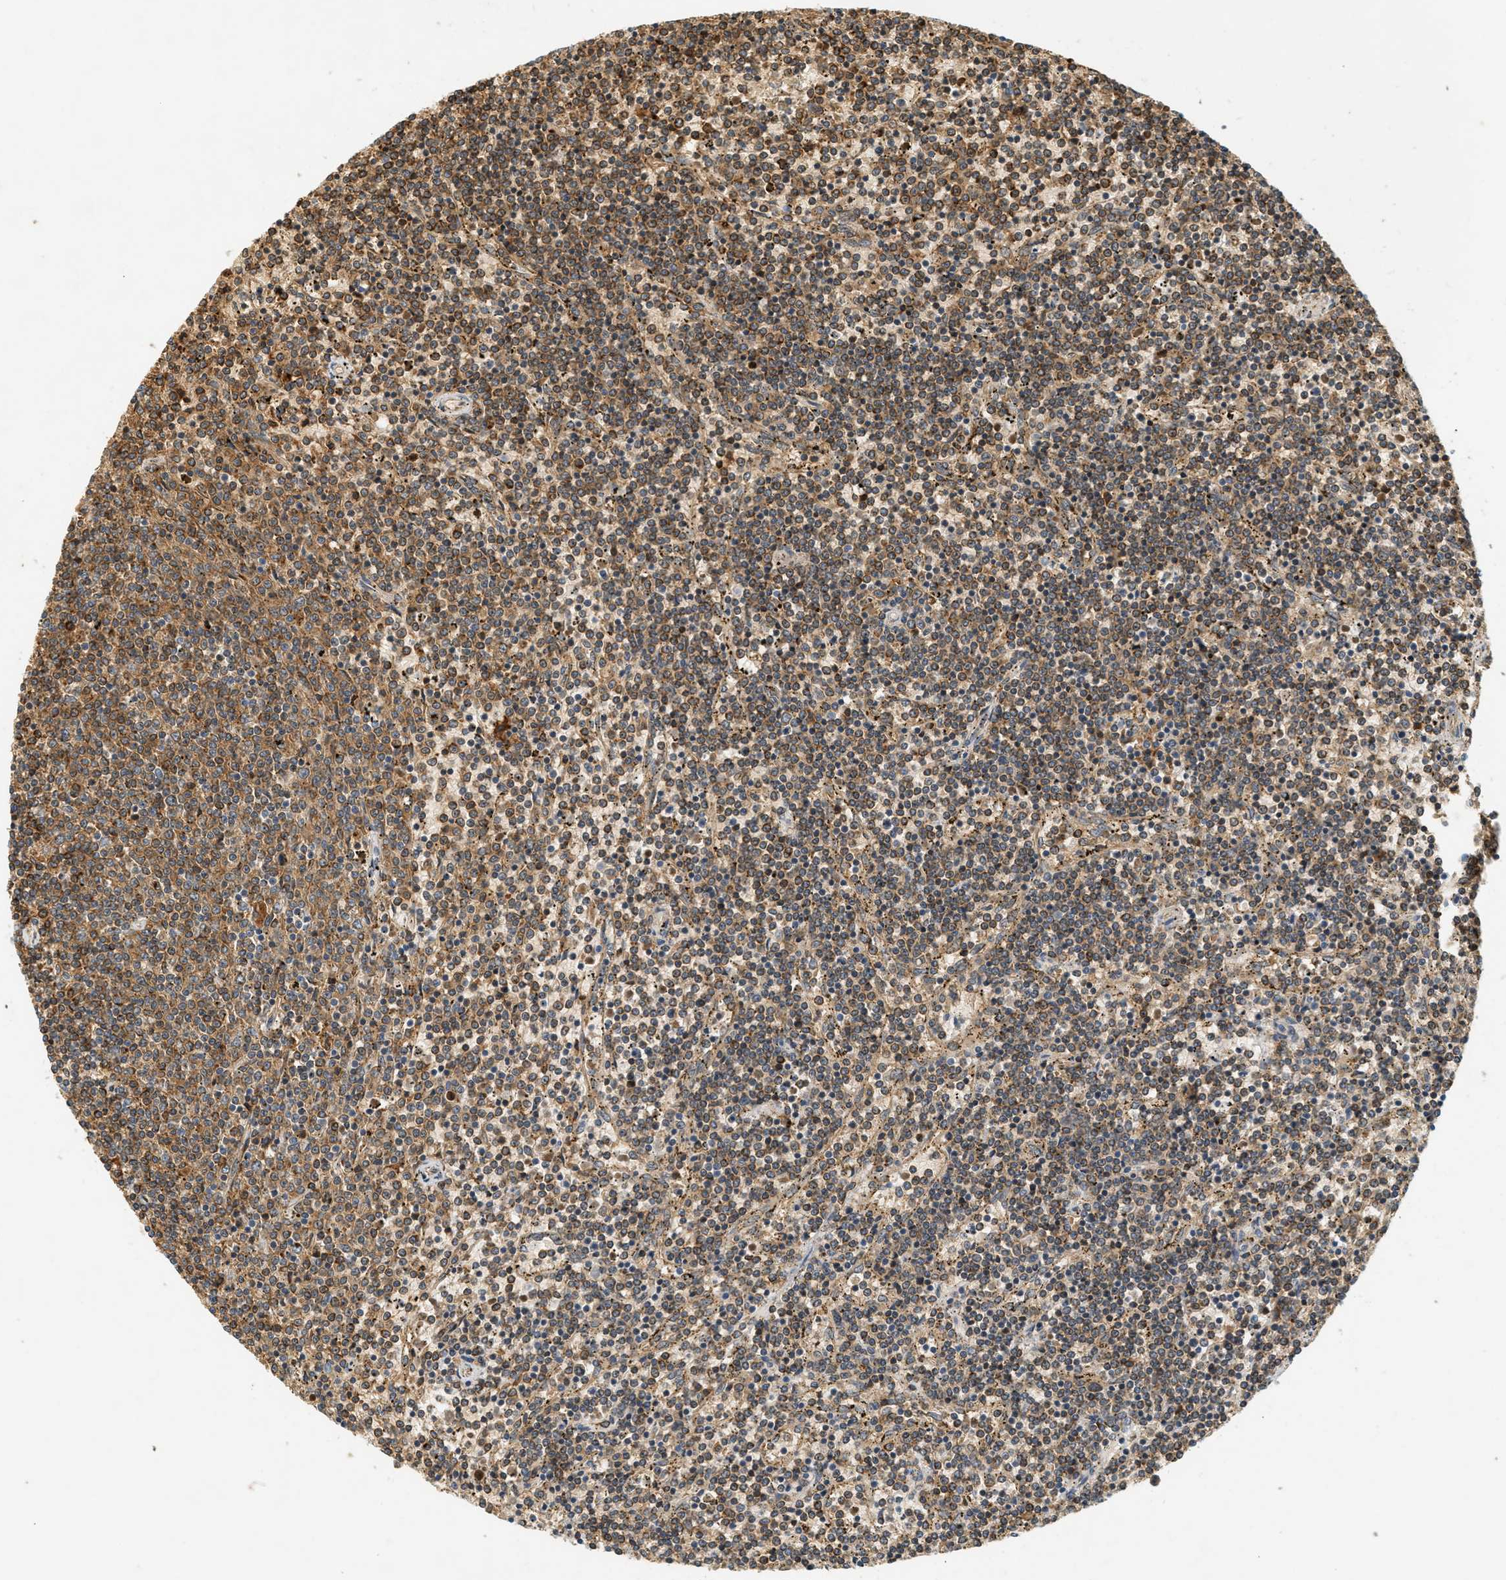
{"staining": {"intensity": "moderate", "quantity": "25%-75%", "location": "cytoplasmic/membranous"}, "tissue": "lymphoma", "cell_type": "Tumor cells", "image_type": "cancer", "snomed": [{"axis": "morphology", "description": "Malignant lymphoma, non-Hodgkin's type, Low grade"}, {"axis": "topography", "description": "Spleen"}], "caption": "A histopathology image showing moderate cytoplasmic/membranous expression in approximately 25%-75% of tumor cells in low-grade malignant lymphoma, non-Hodgkin's type, as visualized by brown immunohistochemical staining.", "gene": "PDK1", "patient": {"sex": "female", "age": 50}}